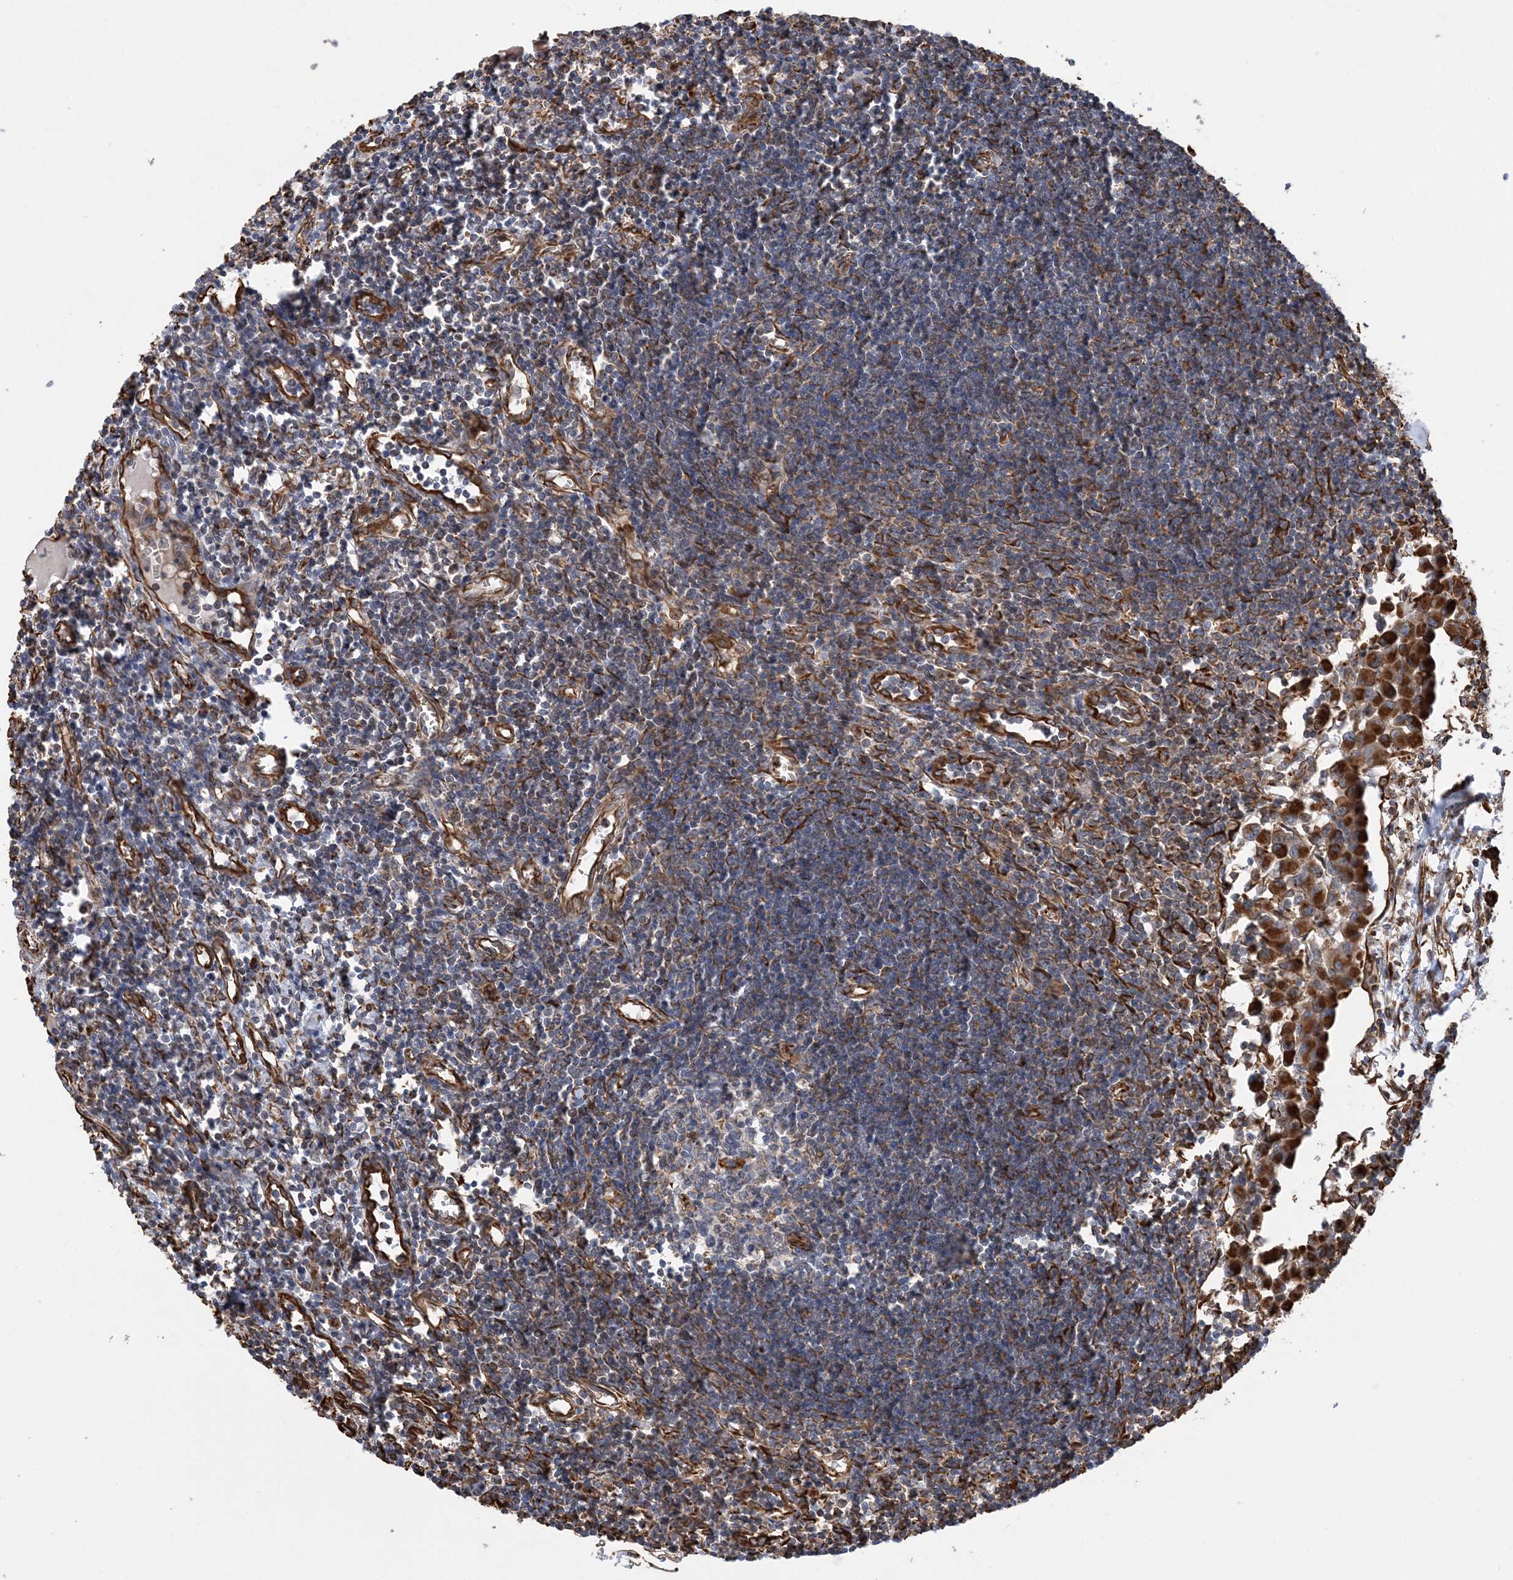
{"staining": {"intensity": "moderate", "quantity": "<25%", "location": "cytoplasmic/membranous"}, "tissue": "lymph node", "cell_type": "Germinal center cells", "image_type": "normal", "snomed": [{"axis": "morphology", "description": "Normal tissue, NOS"}, {"axis": "morphology", "description": "Malignant melanoma, Metastatic site"}, {"axis": "topography", "description": "Lymph node"}], "caption": "Lymph node stained for a protein demonstrates moderate cytoplasmic/membranous positivity in germinal center cells. The protein of interest is stained brown, and the nuclei are stained in blue (DAB (3,3'-diaminobenzidine) IHC with brightfield microscopy, high magnification).", "gene": "FAM114A2", "patient": {"sex": "male", "age": 41}}